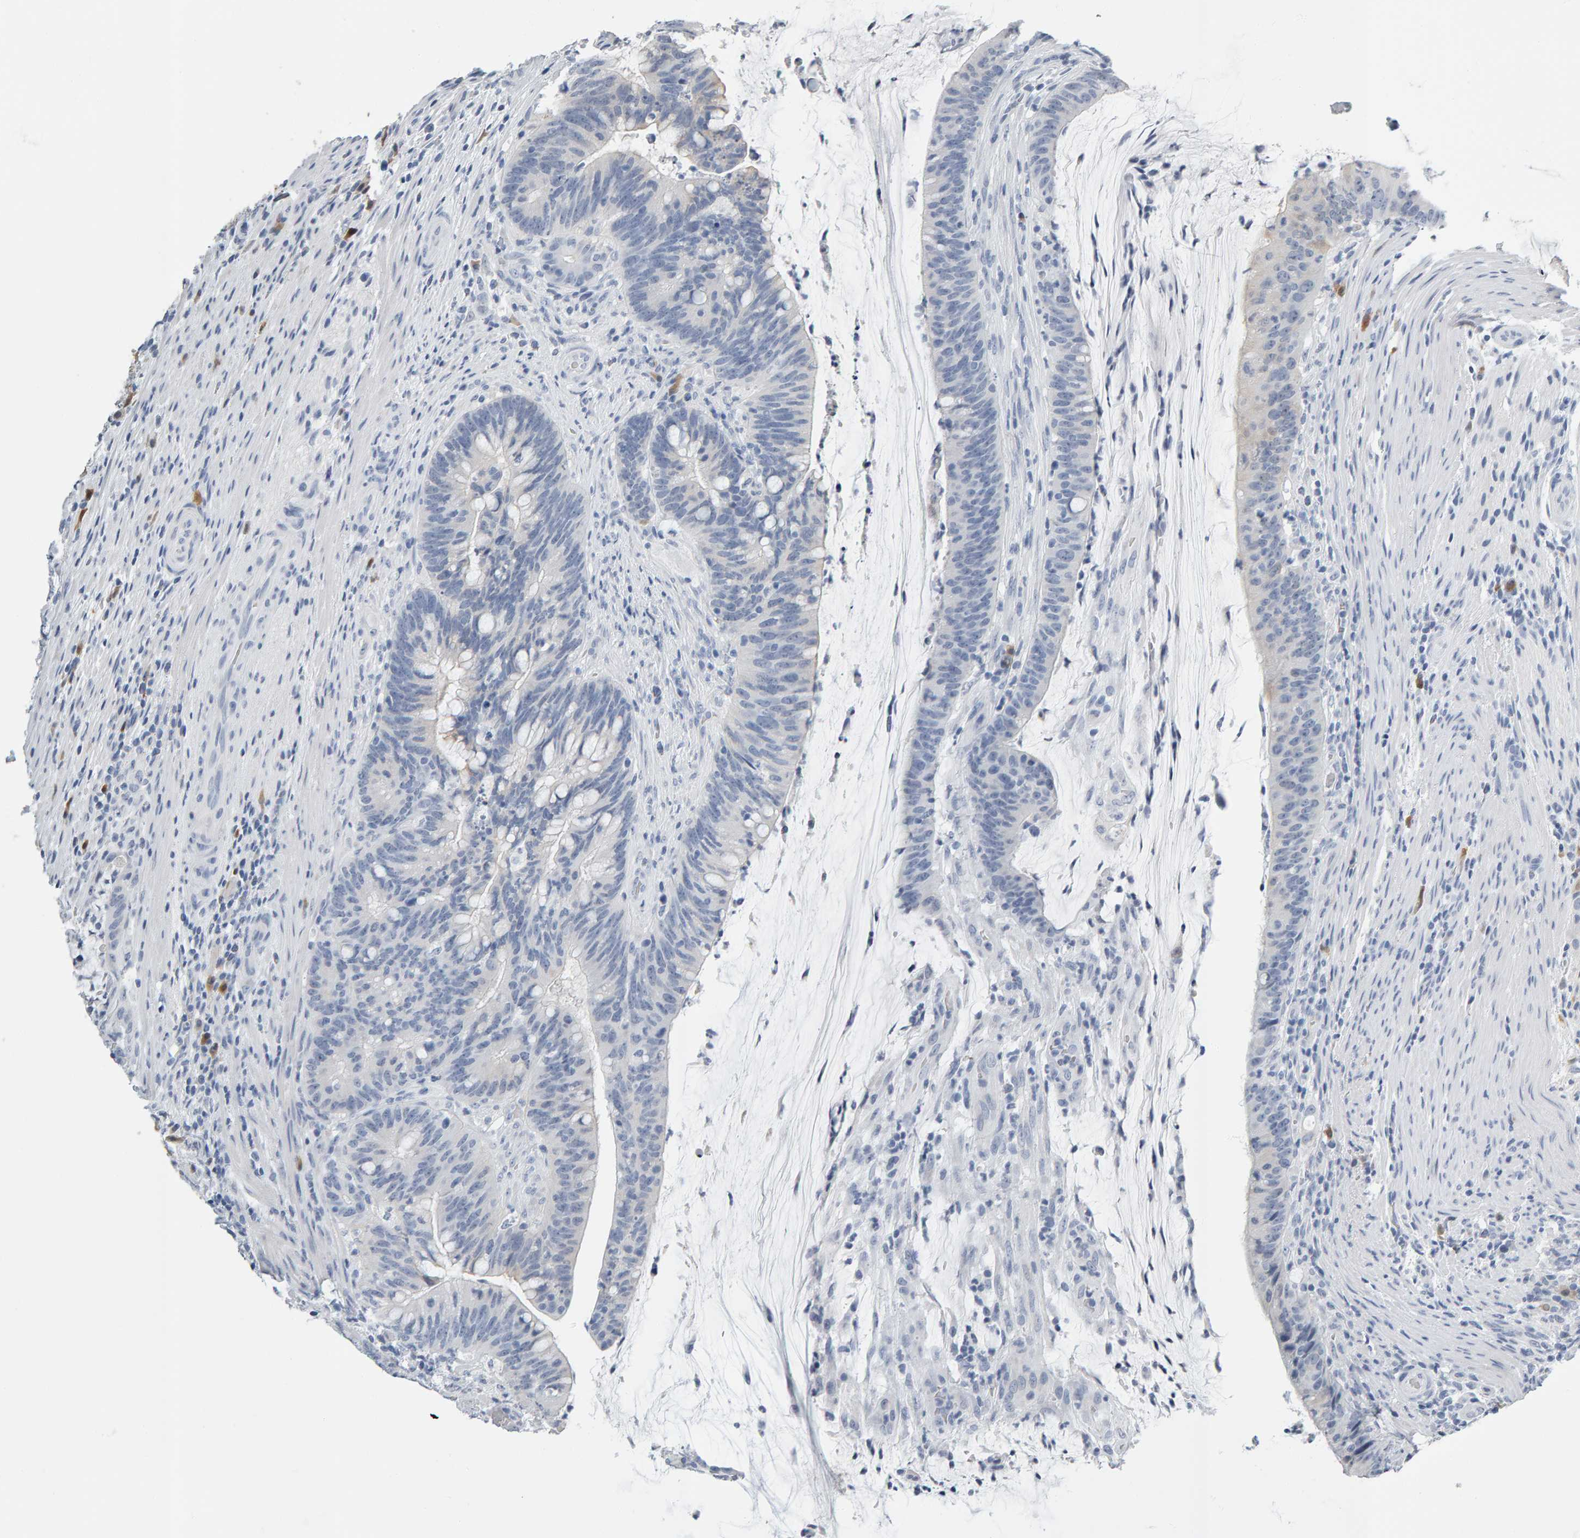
{"staining": {"intensity": "negative", "quantity": "none", "location": "none"}, "tissue": "colorectal cancer", "cell_type": "Tumor cells", "image_type": "cancer", "snomed": [{"axis": "morphology", "description": "Adenocarcinoma, NOS"}, {"axis": "topography", "description": "Colon"}], "caption": "The photomicrograph displays no staining of tumor cells in colorectal cancer (adenocarcinoma).", "gene": "CTH", "patient": {"sex": "female", "age": 66}}